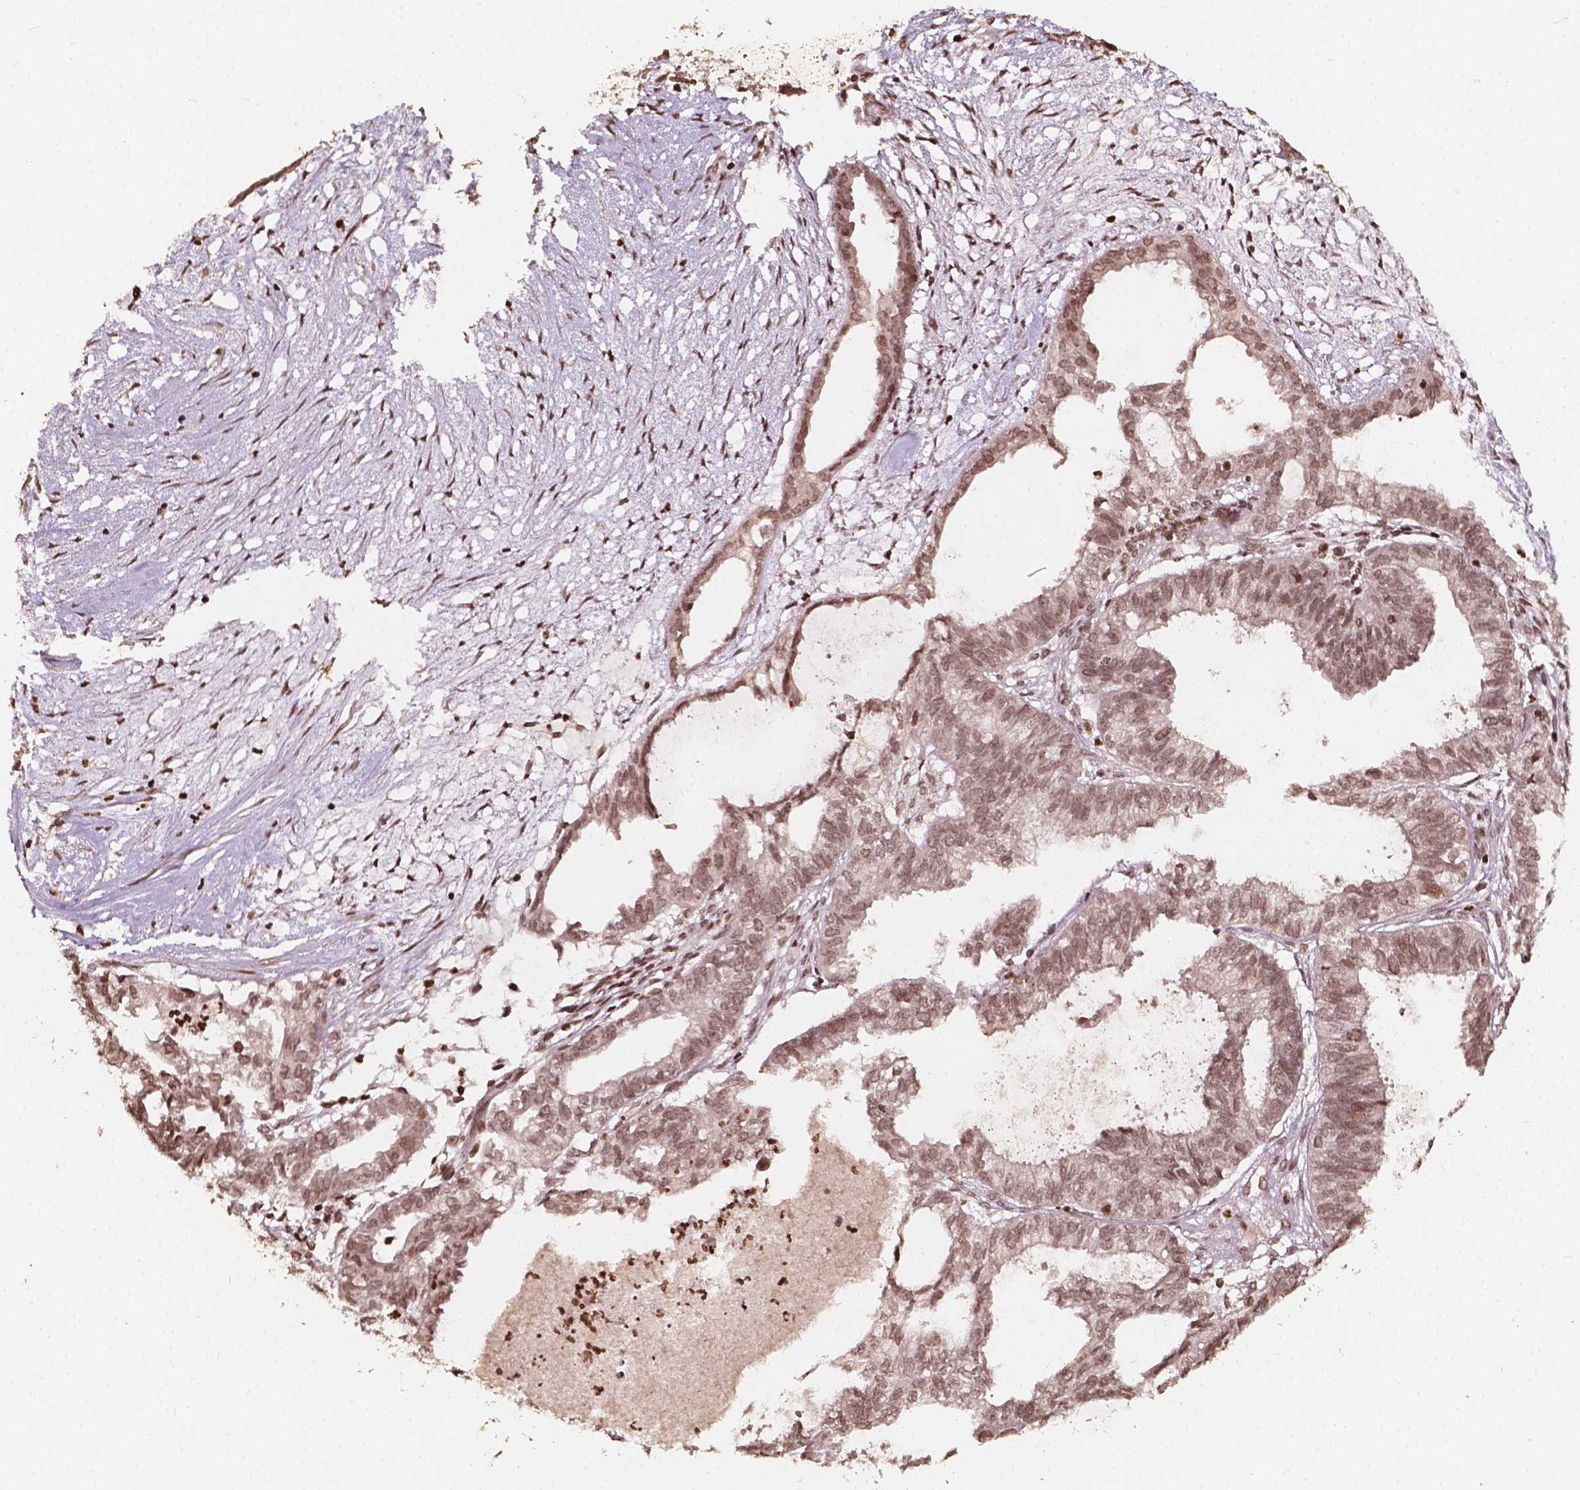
{"staining": {"intensity": "weak", "quantity": ">75%", "location": "nuclear"}, "tissue": "ovarian cancer", "cell_type": "Tumor cells", "image_type": "cancer", "snomed": [{"axis": "morphology", "description": "Carcinoma, endometroid"}, {"axis": "topography", "description": "Ovary"}], "caption": "Human ovarian cancer stained with a brown dye displays weak nuclear positive expression in about >75% of tumor cells.", "gene": "H3C14", "patient": {"sex": "female", "age": 64}}